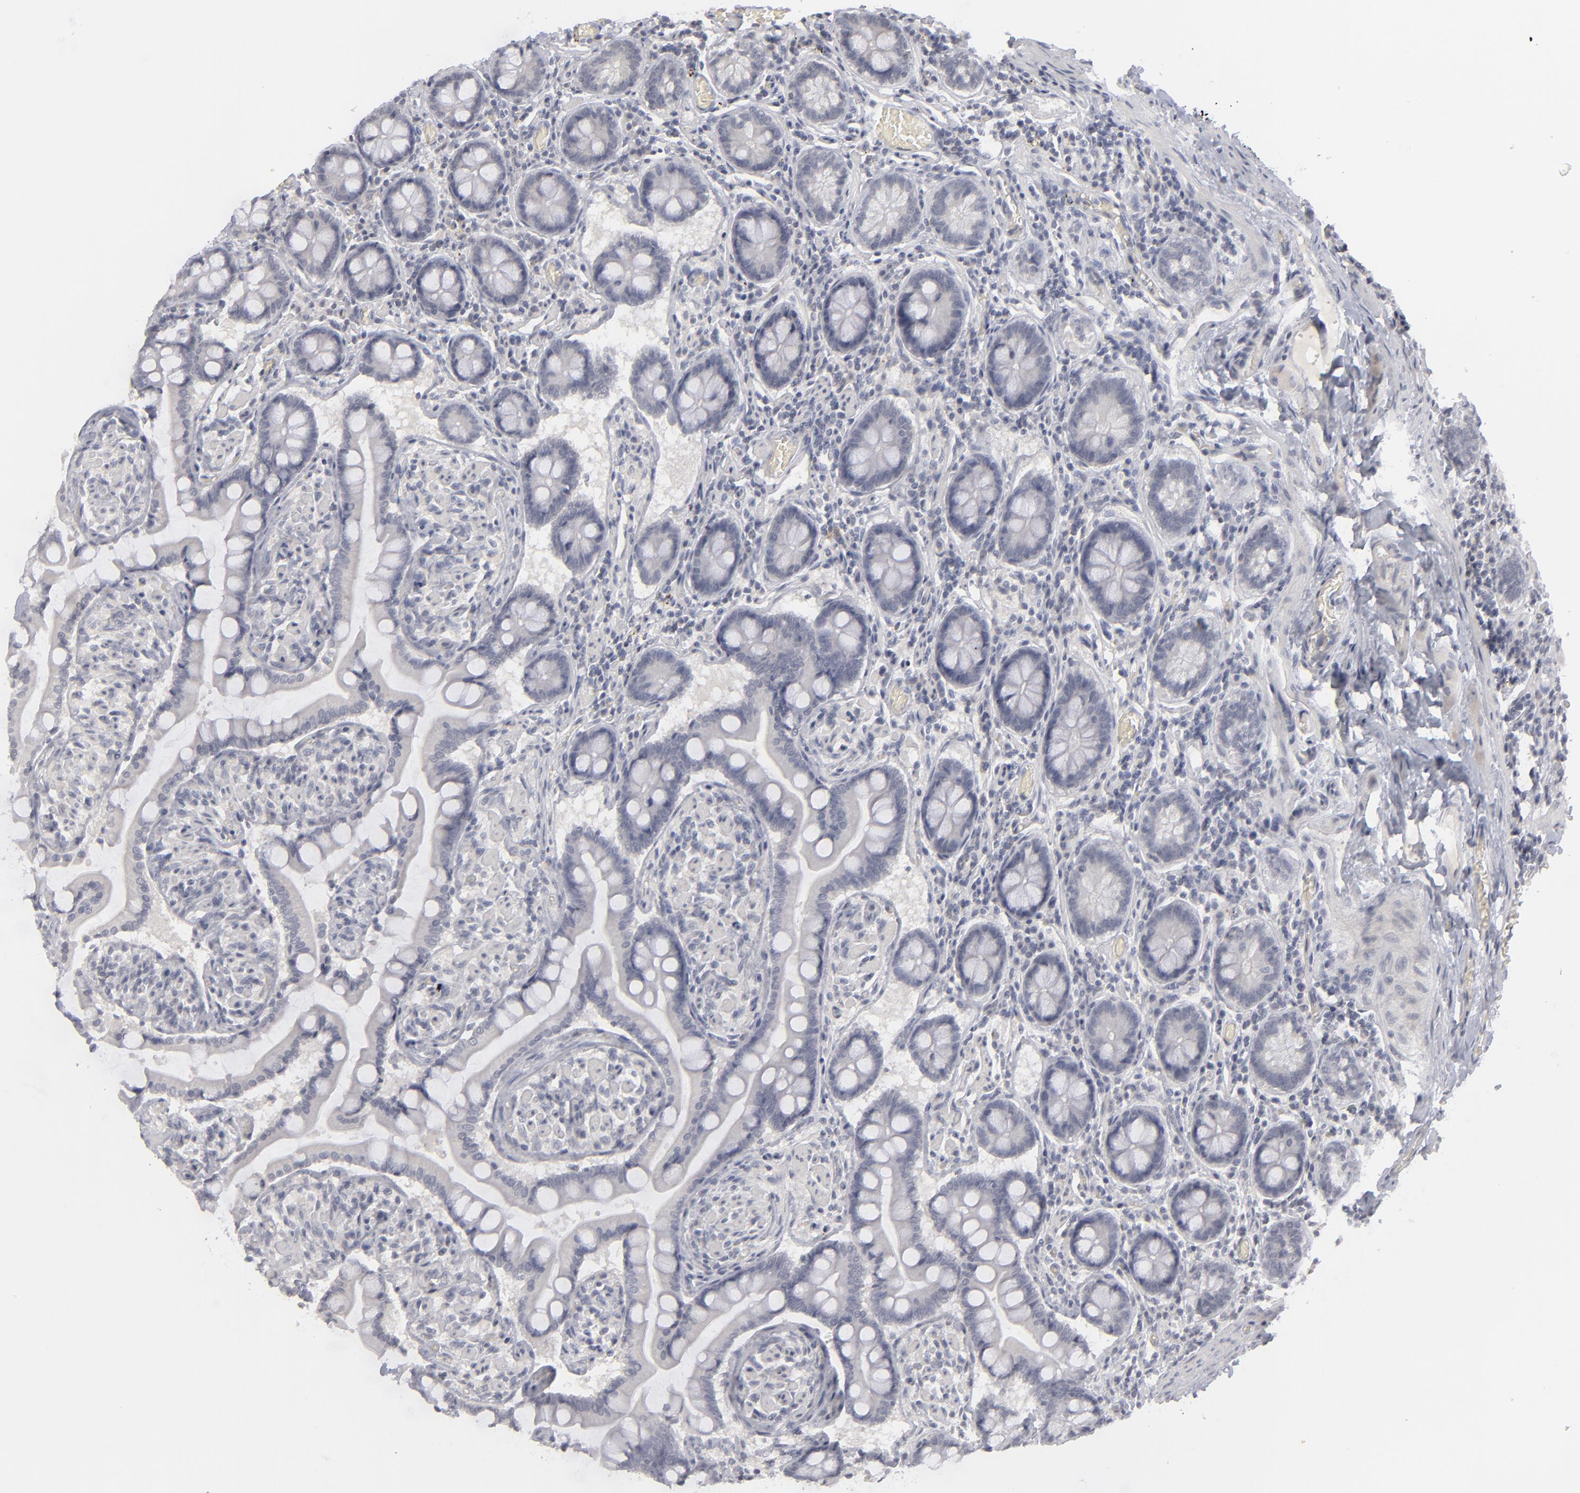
{"staining": {"intensity": "negative", "quantity": "none", "location": "none"}, "tissue": "small intestine", "cell_type": "Glandular cells", "image_type": "normal", "snomed": [{"axis": "morphology", "description": "Normal tissue, NOS"}, {"axis": "topography", "description": "Small intestine"}], "caption": "This is an IHC histopathology image of normal small intestine. There is no positivity in glandular cells.", "gene": "KIAA1210", "patient": {"sex": "male", "age": 41}}